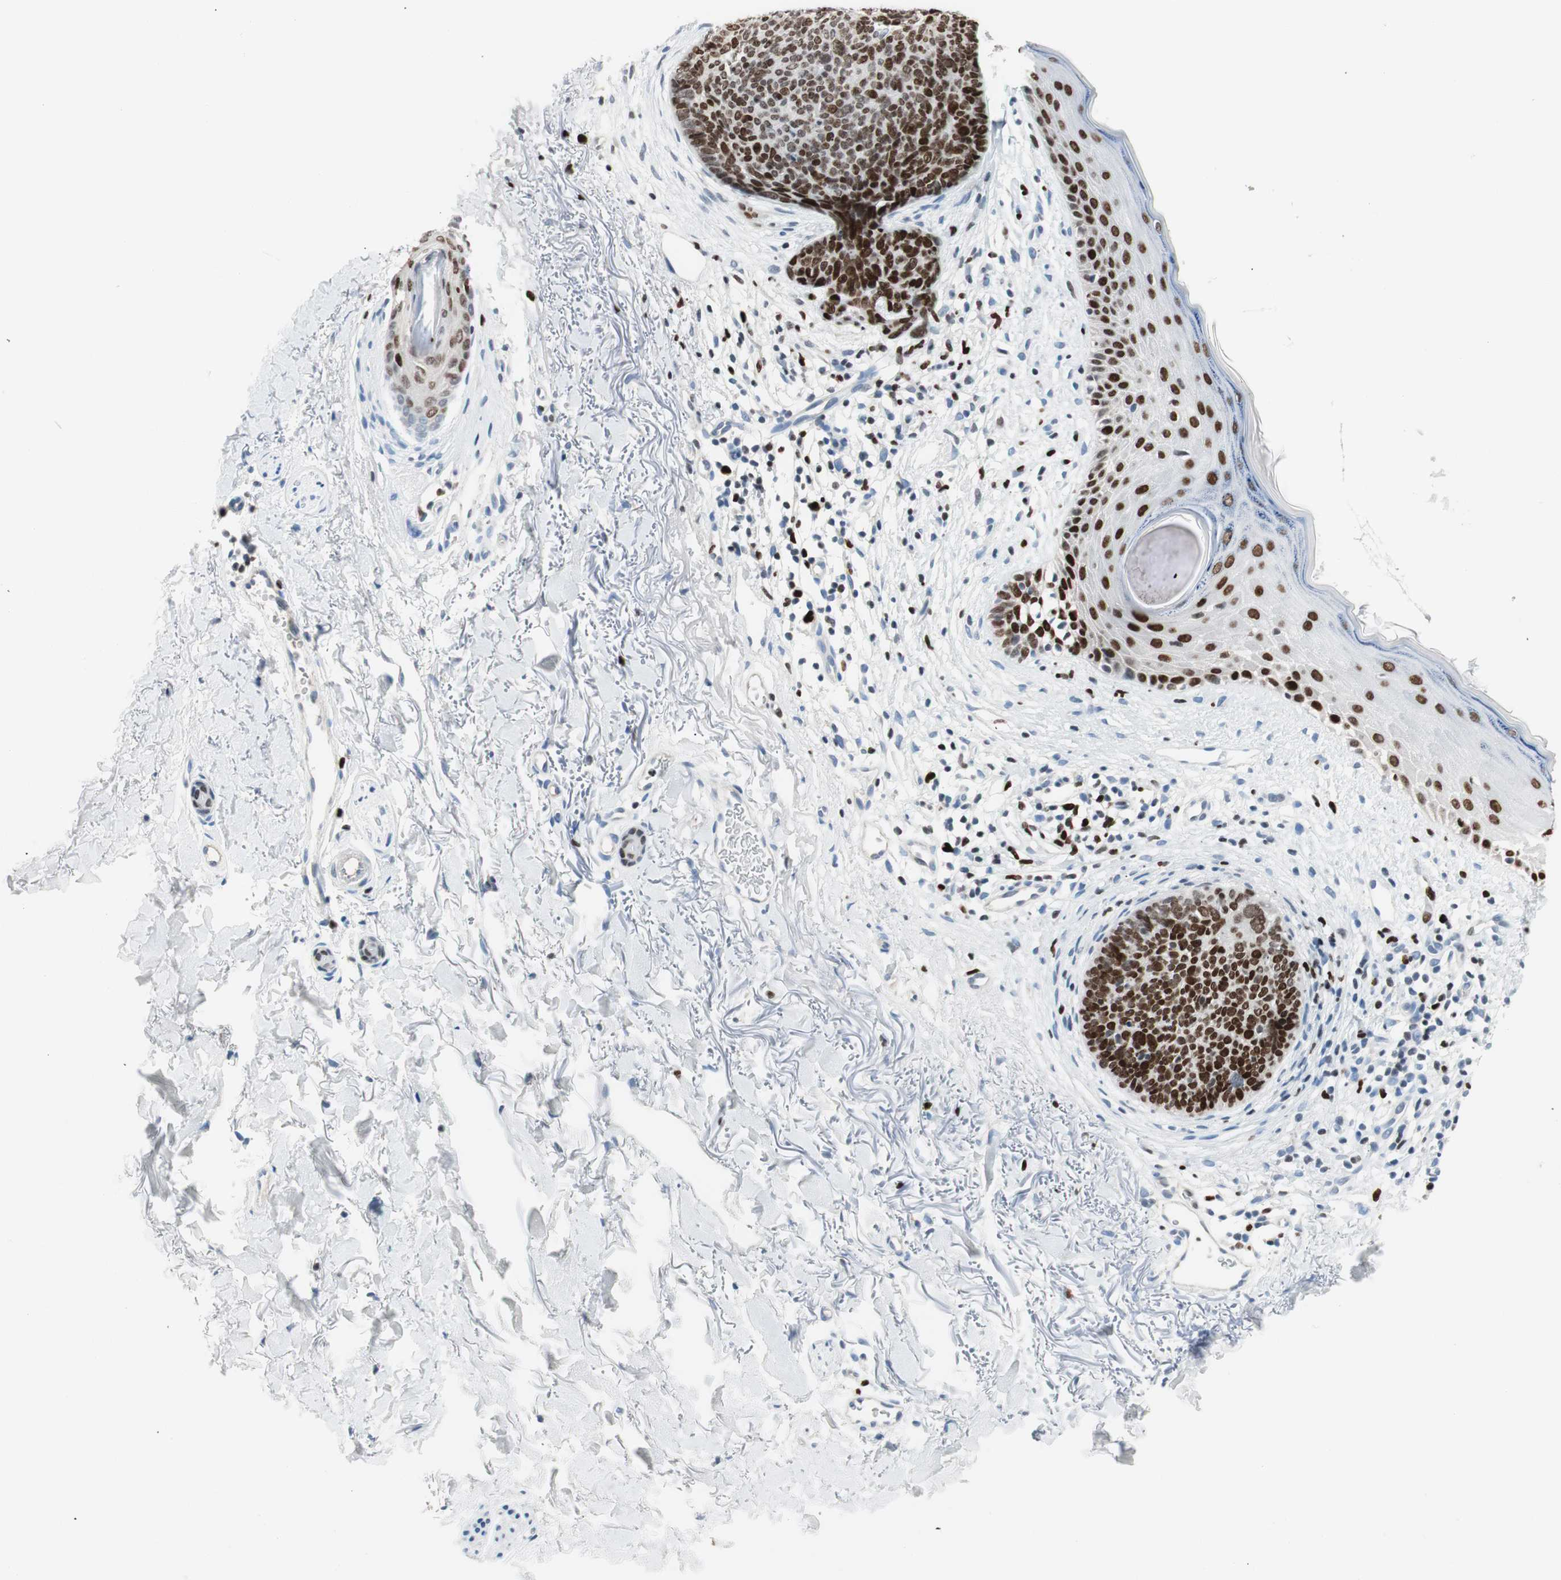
{"staining": {"intensity": "strong", "quantity": ">75%", "location": "nuclear"}, "tissue": "skin cancer", "cell_type": "Tumor cells", "image_type": "cancer", "snomed": [{"axis": "morphology", "description": "Basal cell carcinoma"}, {"axis": "topography", "description": "Skin"}], "caption": "Strong nuclear protein positivity is seen in about >75% of tumor cells in skin cancer (basal cell carcinoma).", "gene": "EZH2", "patient": {"sex": "female", "age": 70}}